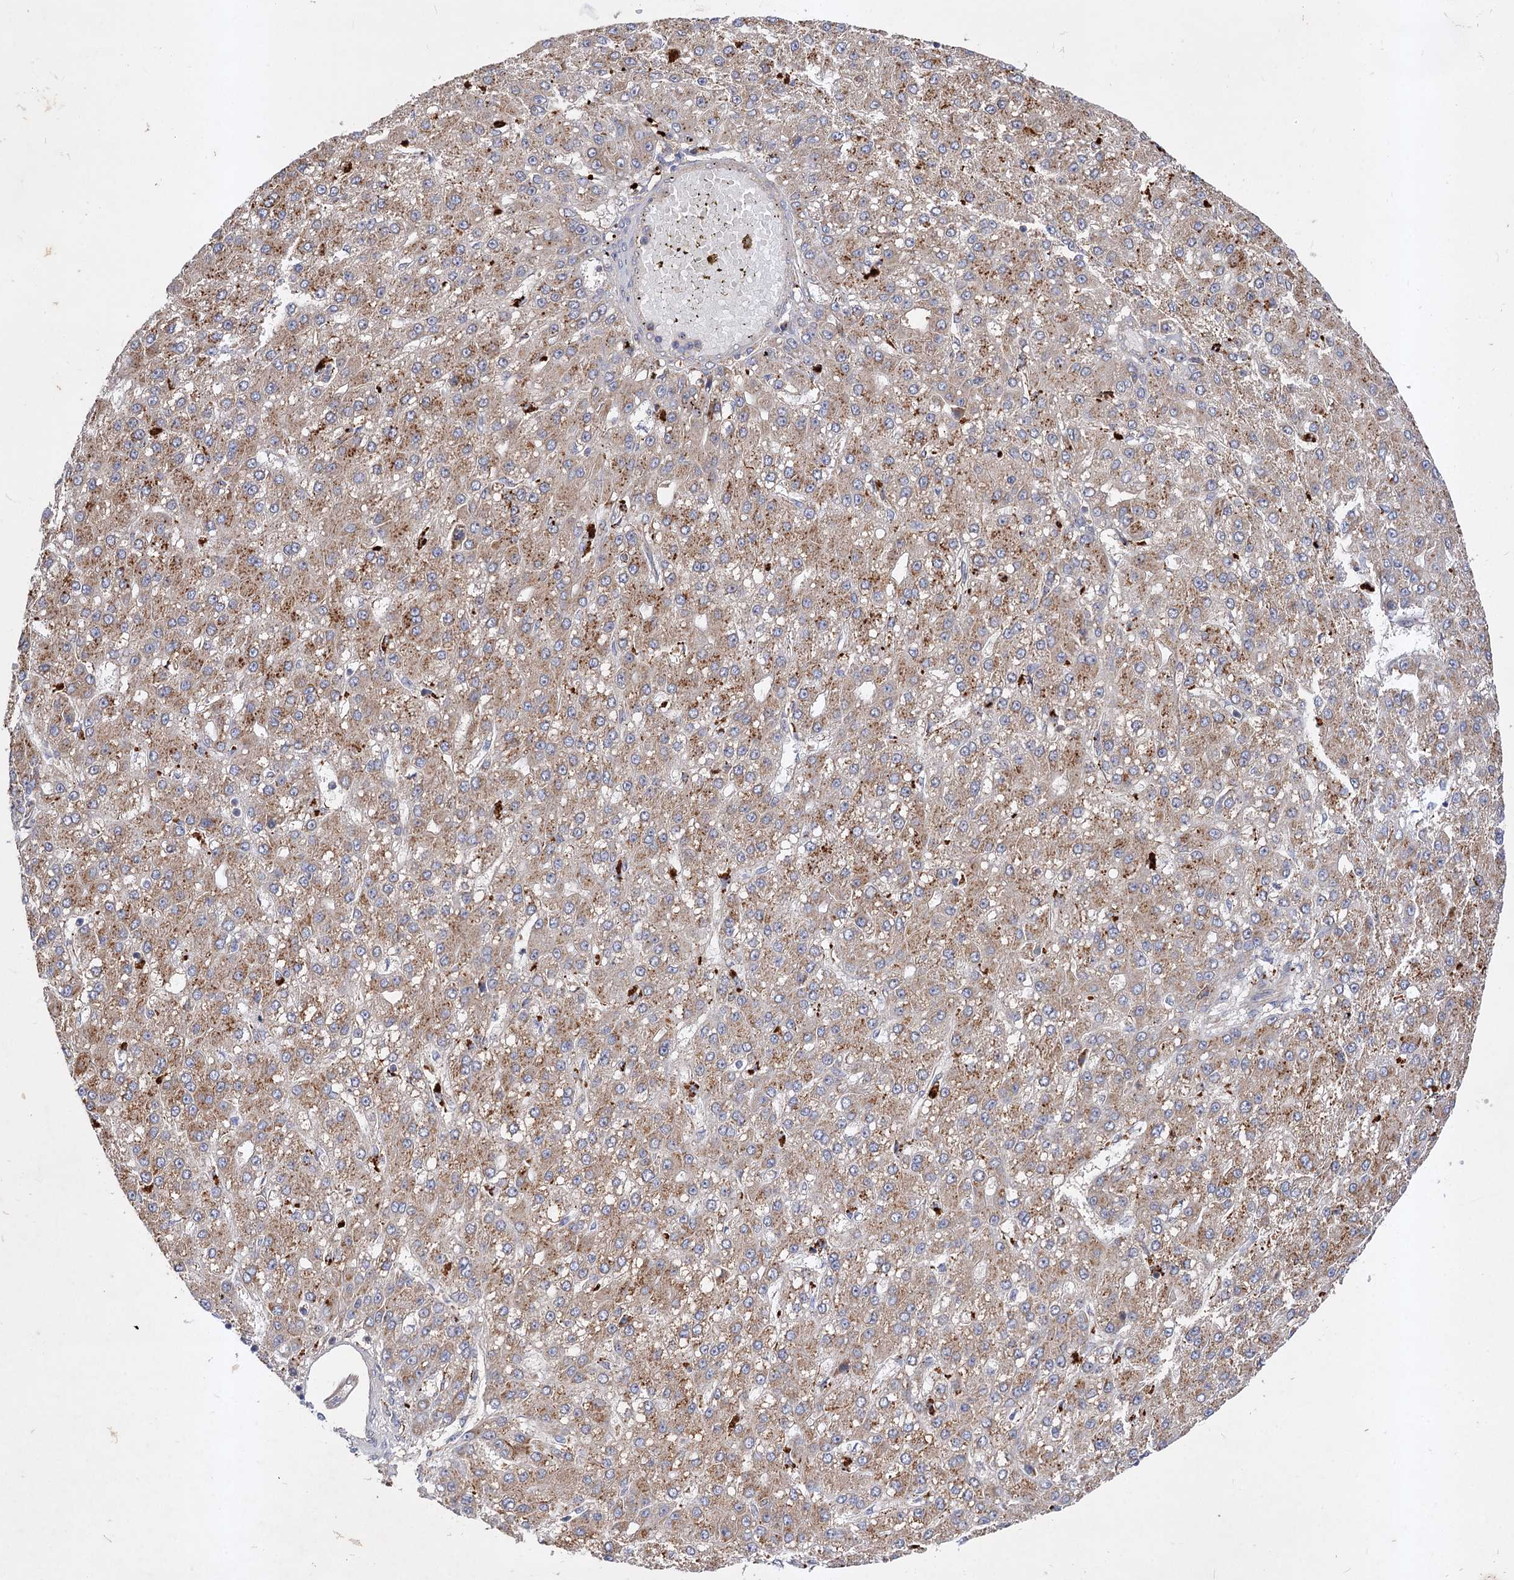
{"staining": {"intensity": "moderate", "quantity": ">75%", "location": "cytoplasmic/membranous"}, "tissue": "liver cancer", "cell_type": "Tumor cells", "image_type": "cancer", "snomed": [{"axis": "morphology", "description": "Carcinoma, Hepatocellular, NOS"}, {"axis": "topography", "description": "Liver"}], "caption": "This is an image of immunohistochemistry (IHC) staining of liver cancer (hepatocellular carcinoma), which shows moderate staining in the cytoplasmic/membranous of tumor cells.", "gene": "PATL1", "patient": {"sex": "male", "age": 67}}